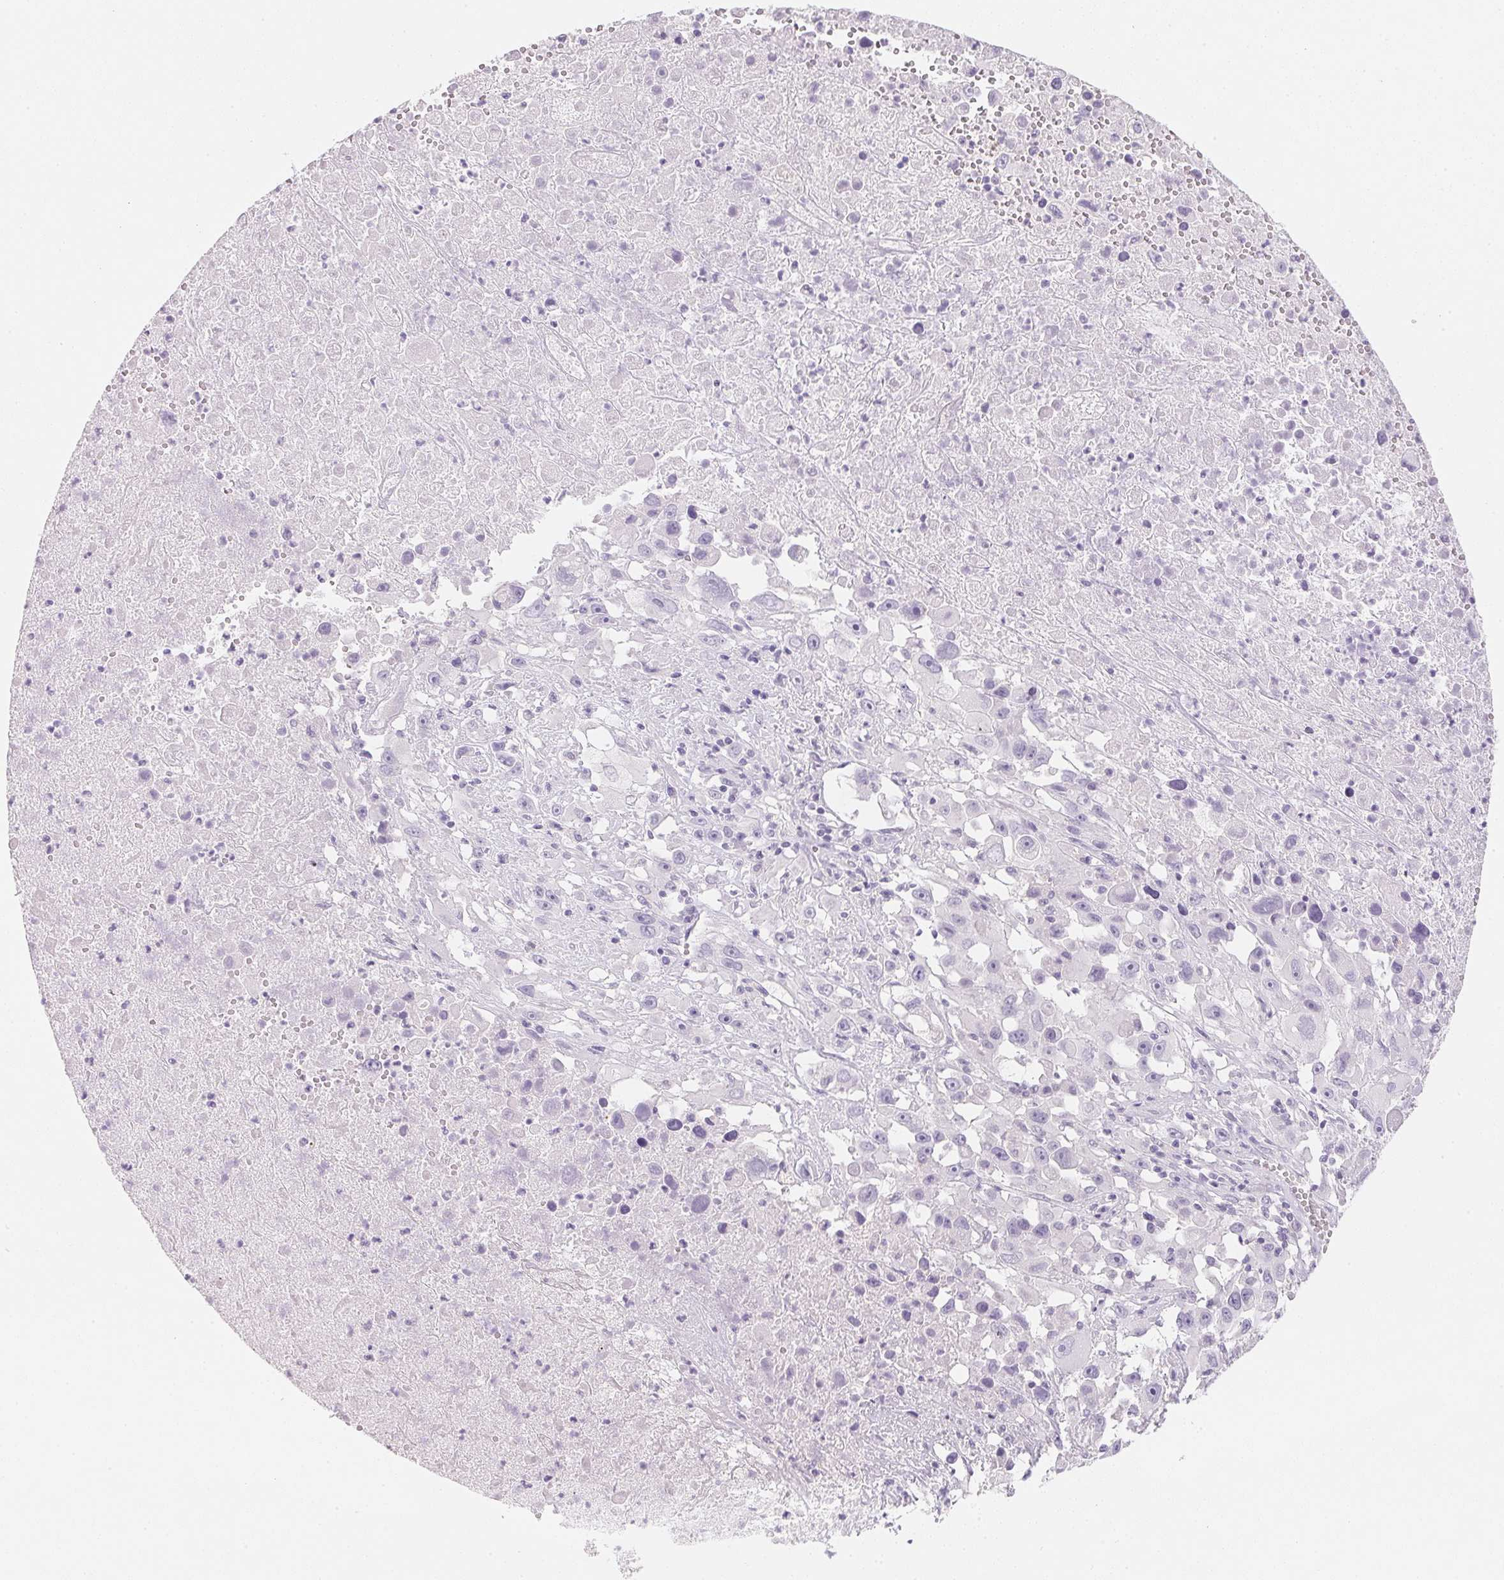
{"staining": {"intensity": "negative", "quantity": "none", "location": "none"}, "tissue": "melanoma", "cell_type": "Tumor cells", "image_type": "cancer", "snomed": [{"axis": "morphology", "description": "Malignant melanoma, Metastatic site"}, {"axis": "topography", "description": "Soft tissue"}], "caption": "Melanoma stained for a protein using immunohistochemistry (IHC) reveals no positivity tumor cells.", "gene": "ACP3", "patient": {"sex": "male", "age": 50}}